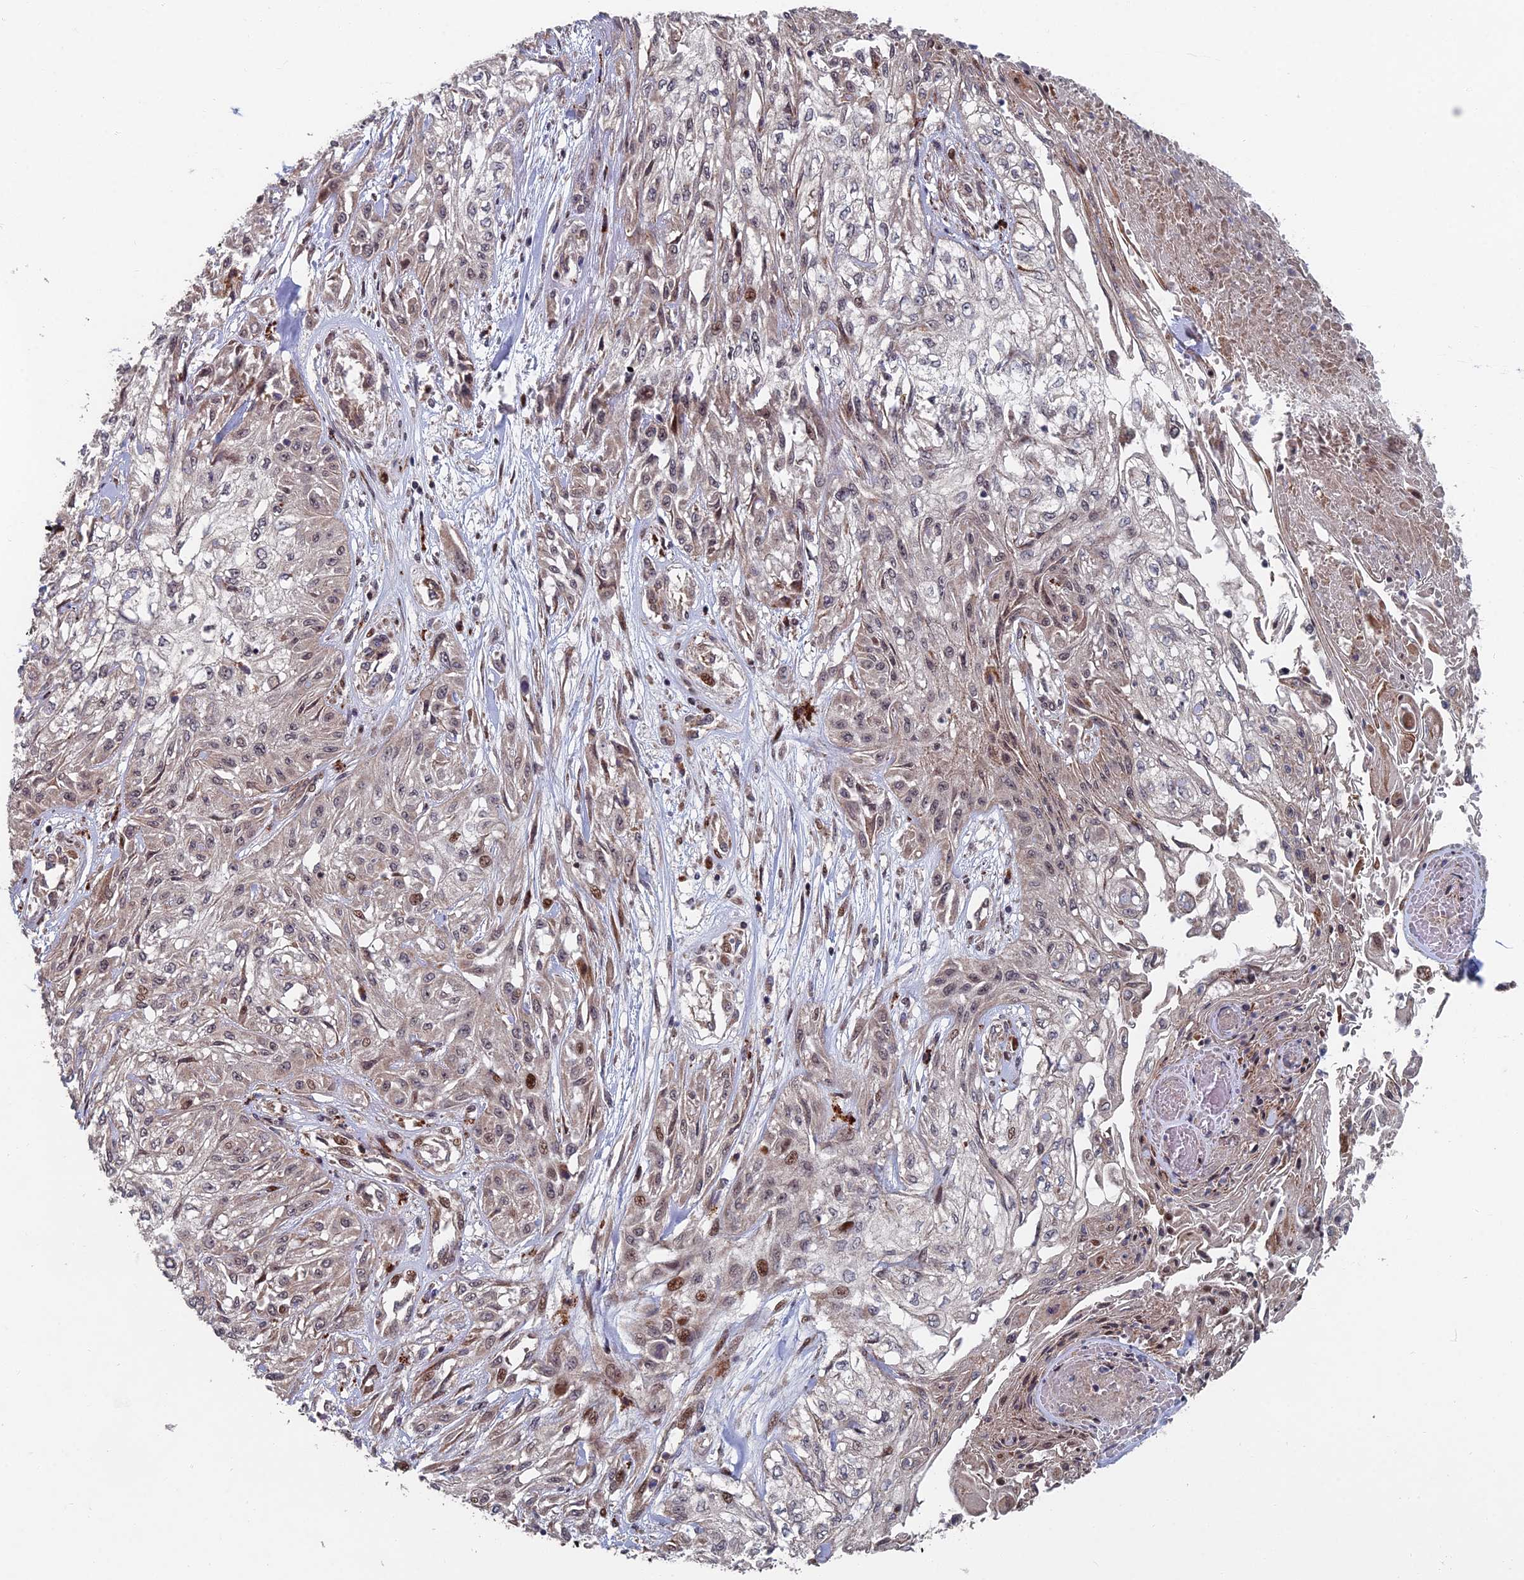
{"staining": {"intensity": "moderate", "quantity": "<25%", "location": "nuclear"}, "tissue": "skin cancer", "cell_type": "Tumor cells", "image_type": "cancer", "snomed": [{"axis": "morphology", "description": "Squamous cell carcinoma, NOS"}, {"axis": "morphology", "description": "Squamous cell carcinoma, metastatic, NOS"}, {"axis": "topography", "description": "Skin"}, {"axis": "topography", "description": "Lymph node"}], "caption": "Skin metastatic squamous cell carcinoma stained with immunohistochemistry exhibits moderate nuclear expression in approximately <25% of tumor cells. The protein of interest is shown in brown color, while the nuclei are stained blue.", "gene": "GTF2IRD1", "patient": {"sex": "male", "age": 75}}